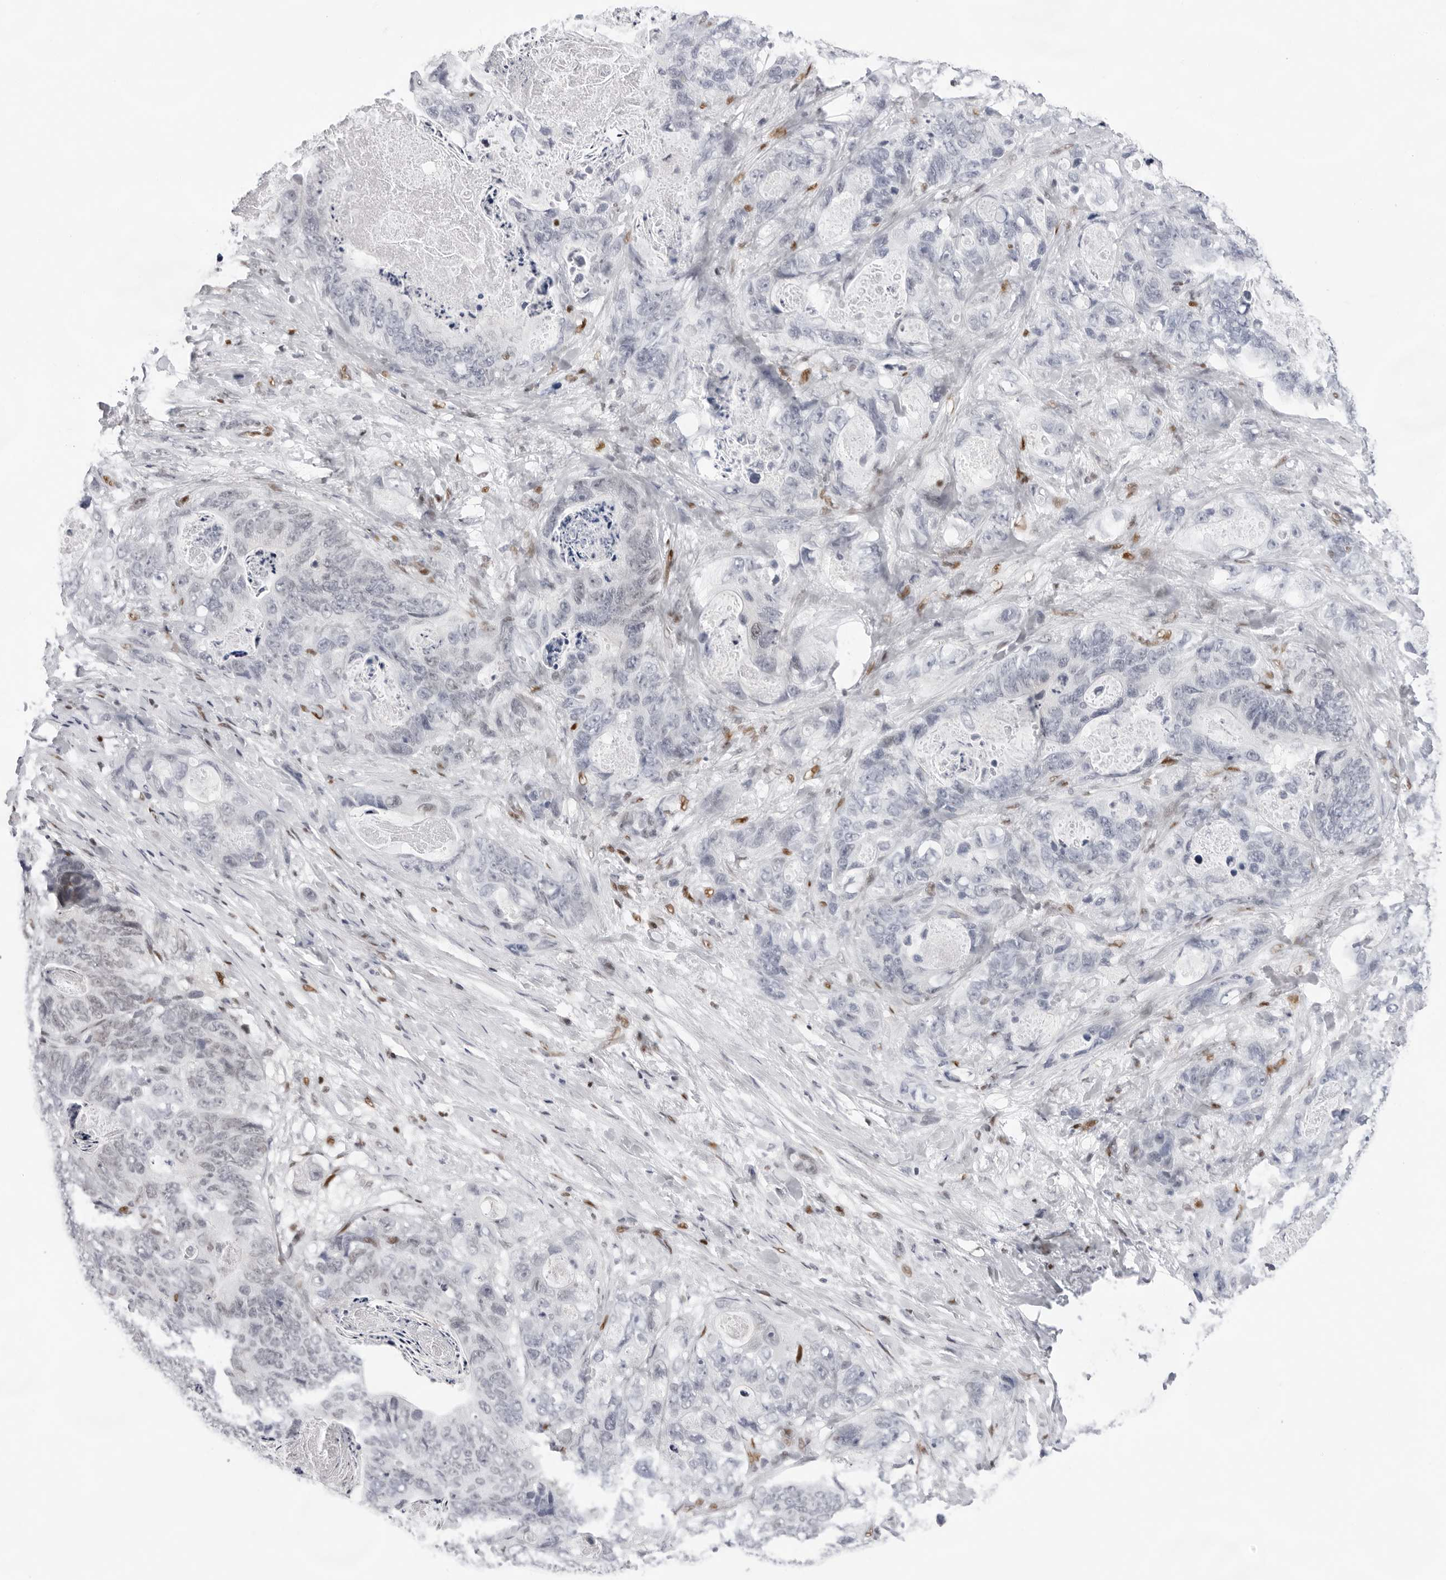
{"staining": {"intensity": "weak", "quantity": "25%-75%", "location": "nuclear"}, "tissue": "stomach cancer", "cell_type": "Tumor cells", "image_type": "cancer", "snomed": [{"axis": "morphology", "description": "Normal tissue, NOS"}, {"axis": "morphology", "description": "Adenocarcinoma, NOS"}, {"axis": "topography", "description": "Stomach"}], "caption": "Immunohistochemistry photomicrograph of adenocarcinoma (stomach) stained for a protein (brown), which shows low levels of weak nuclear staining in about 25%-75% of tumor cells.", "gene": "OGG1", "patient": {"sex": "female", "age": 89}}